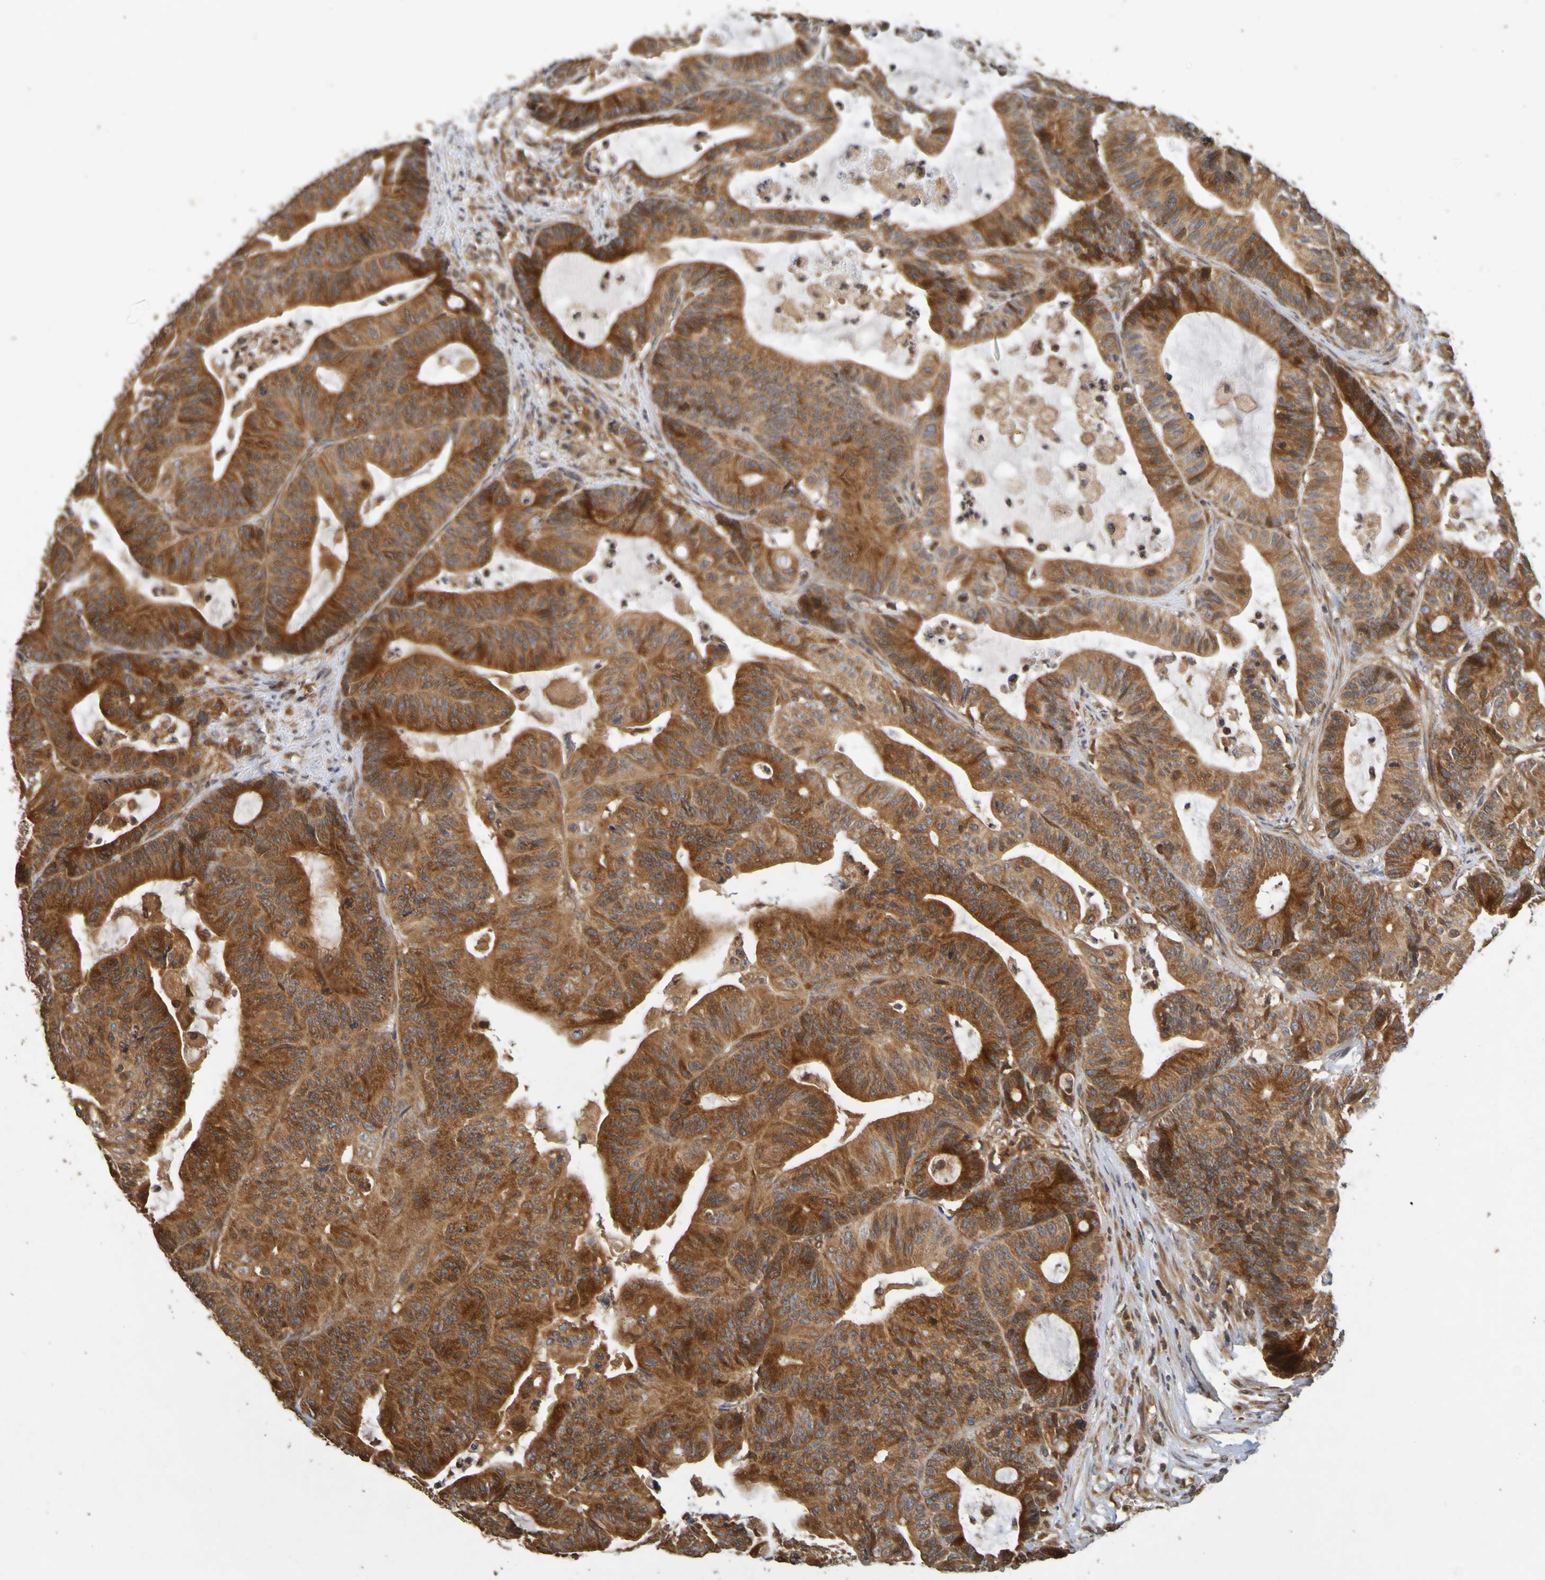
{"staining": {"intensity": "strong", "quantity": ">75%", "location": "cytoplasmic/membranous"}, "tissue": "colorectal cancer", "cell_type": "Tumor cells", "image_type": "cancer", "snomed": [{"axis": "morphology", "description": "Adenocarcinoma, NOS"}, {"axis": "topography", "description": "Colon"}], "caption": "Protein expression analysis of colorectal adenocarcinoma shows strong cytoplasmic/membranous expression in approximately >75% of tumor cells.", "gene": "OCRL", "patient": {"sex": "female", "age": 84}}